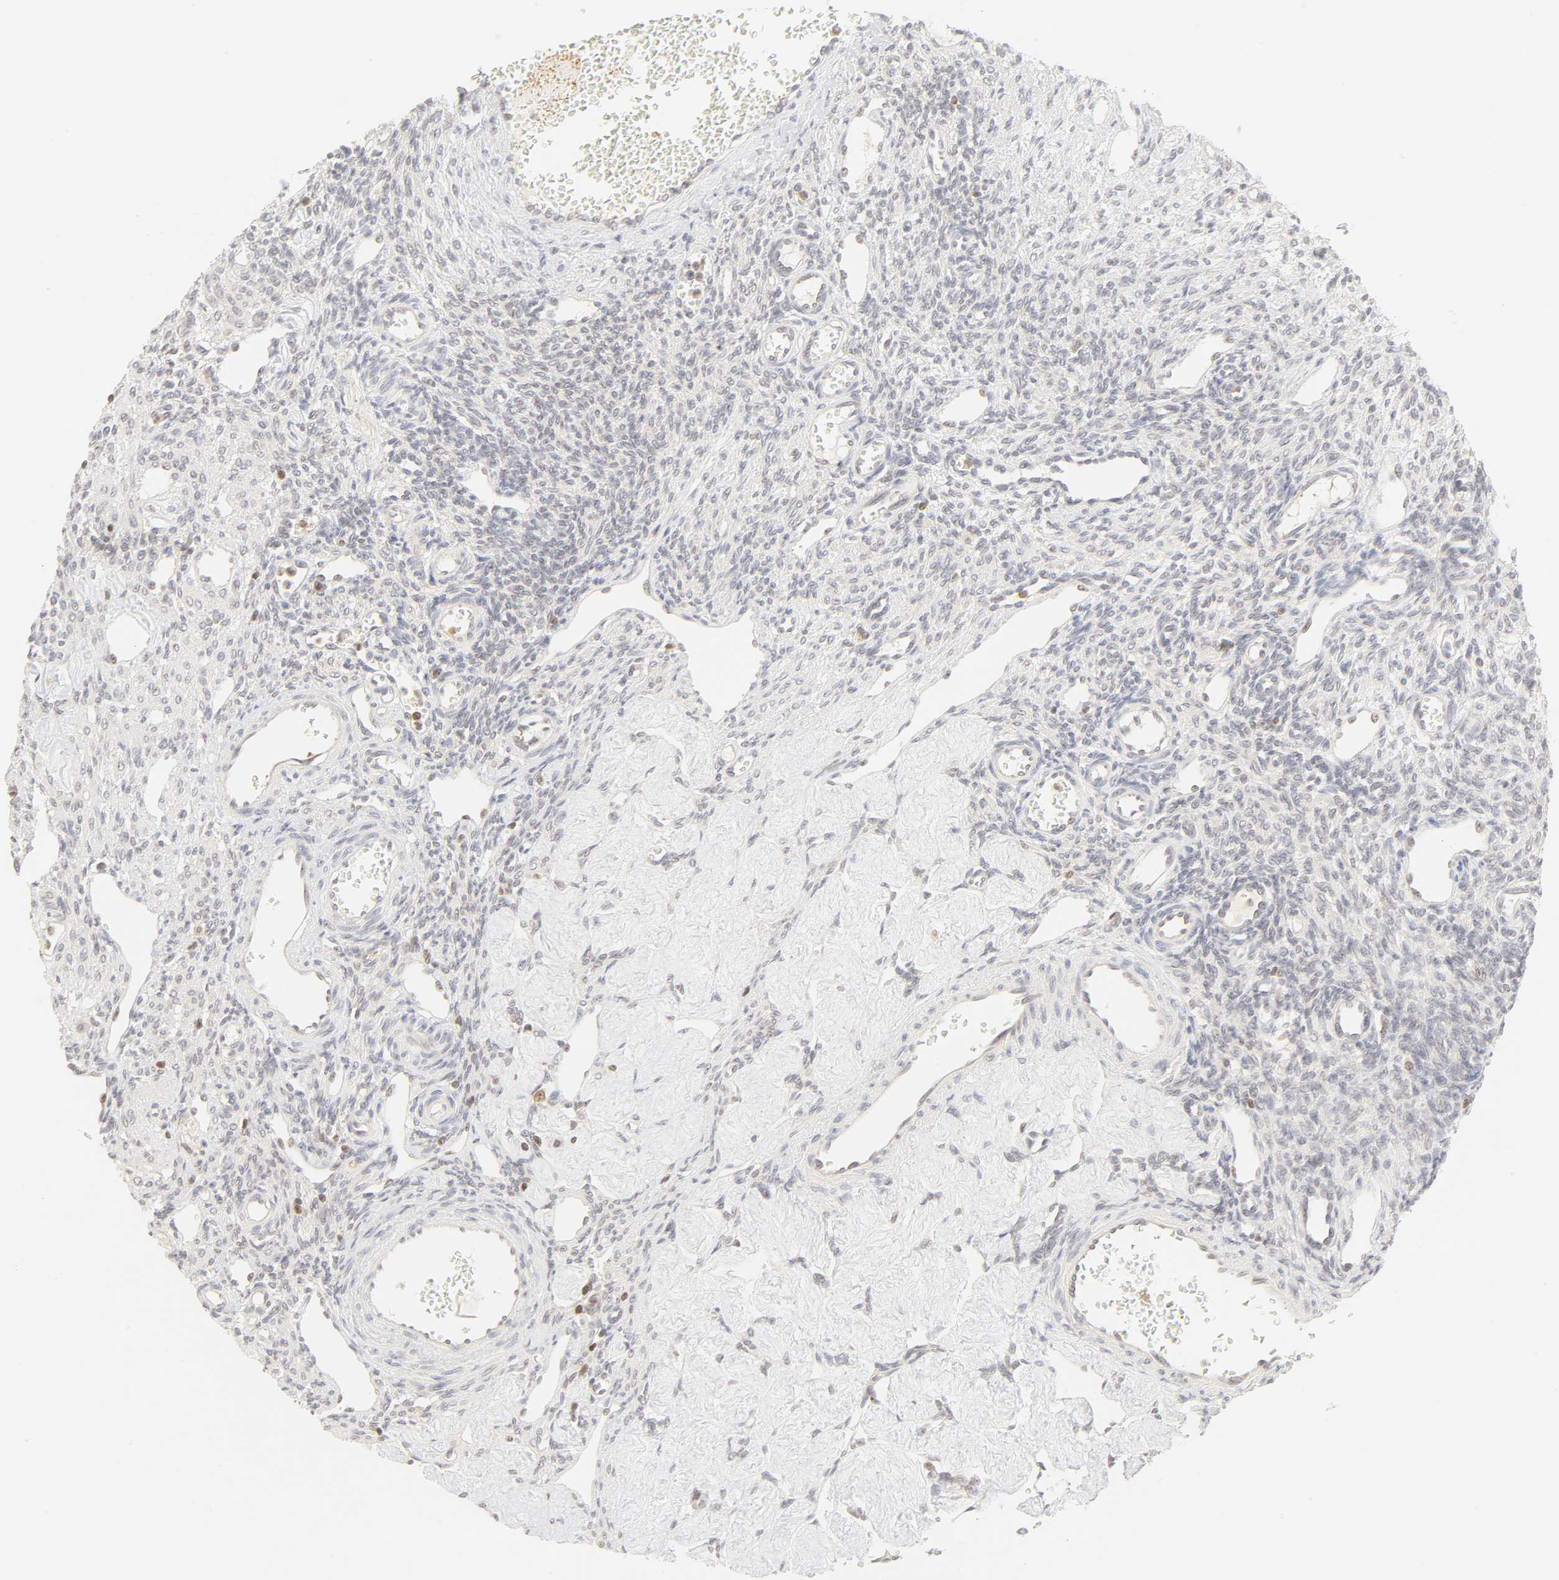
{"staining": {"intensity": "negative", "quantity": "none", "location": "none"}, "tissue": "ovary", "cell_type": "Follicle cells", "image_type": "normal", "snomed": [{"axis": "morphology", "description": "Normal tissue, NOS"}, {"axis": "topography", "description": "Ovary"}], "caption": "This histopathology image is of benign ovary stained with IHC to label a protein in brown with the nuclei are counter-stained blue. There is no expression in follicle cells.", "gene": "KIF2A", "patient": {"sex": "female", "age": 33}}